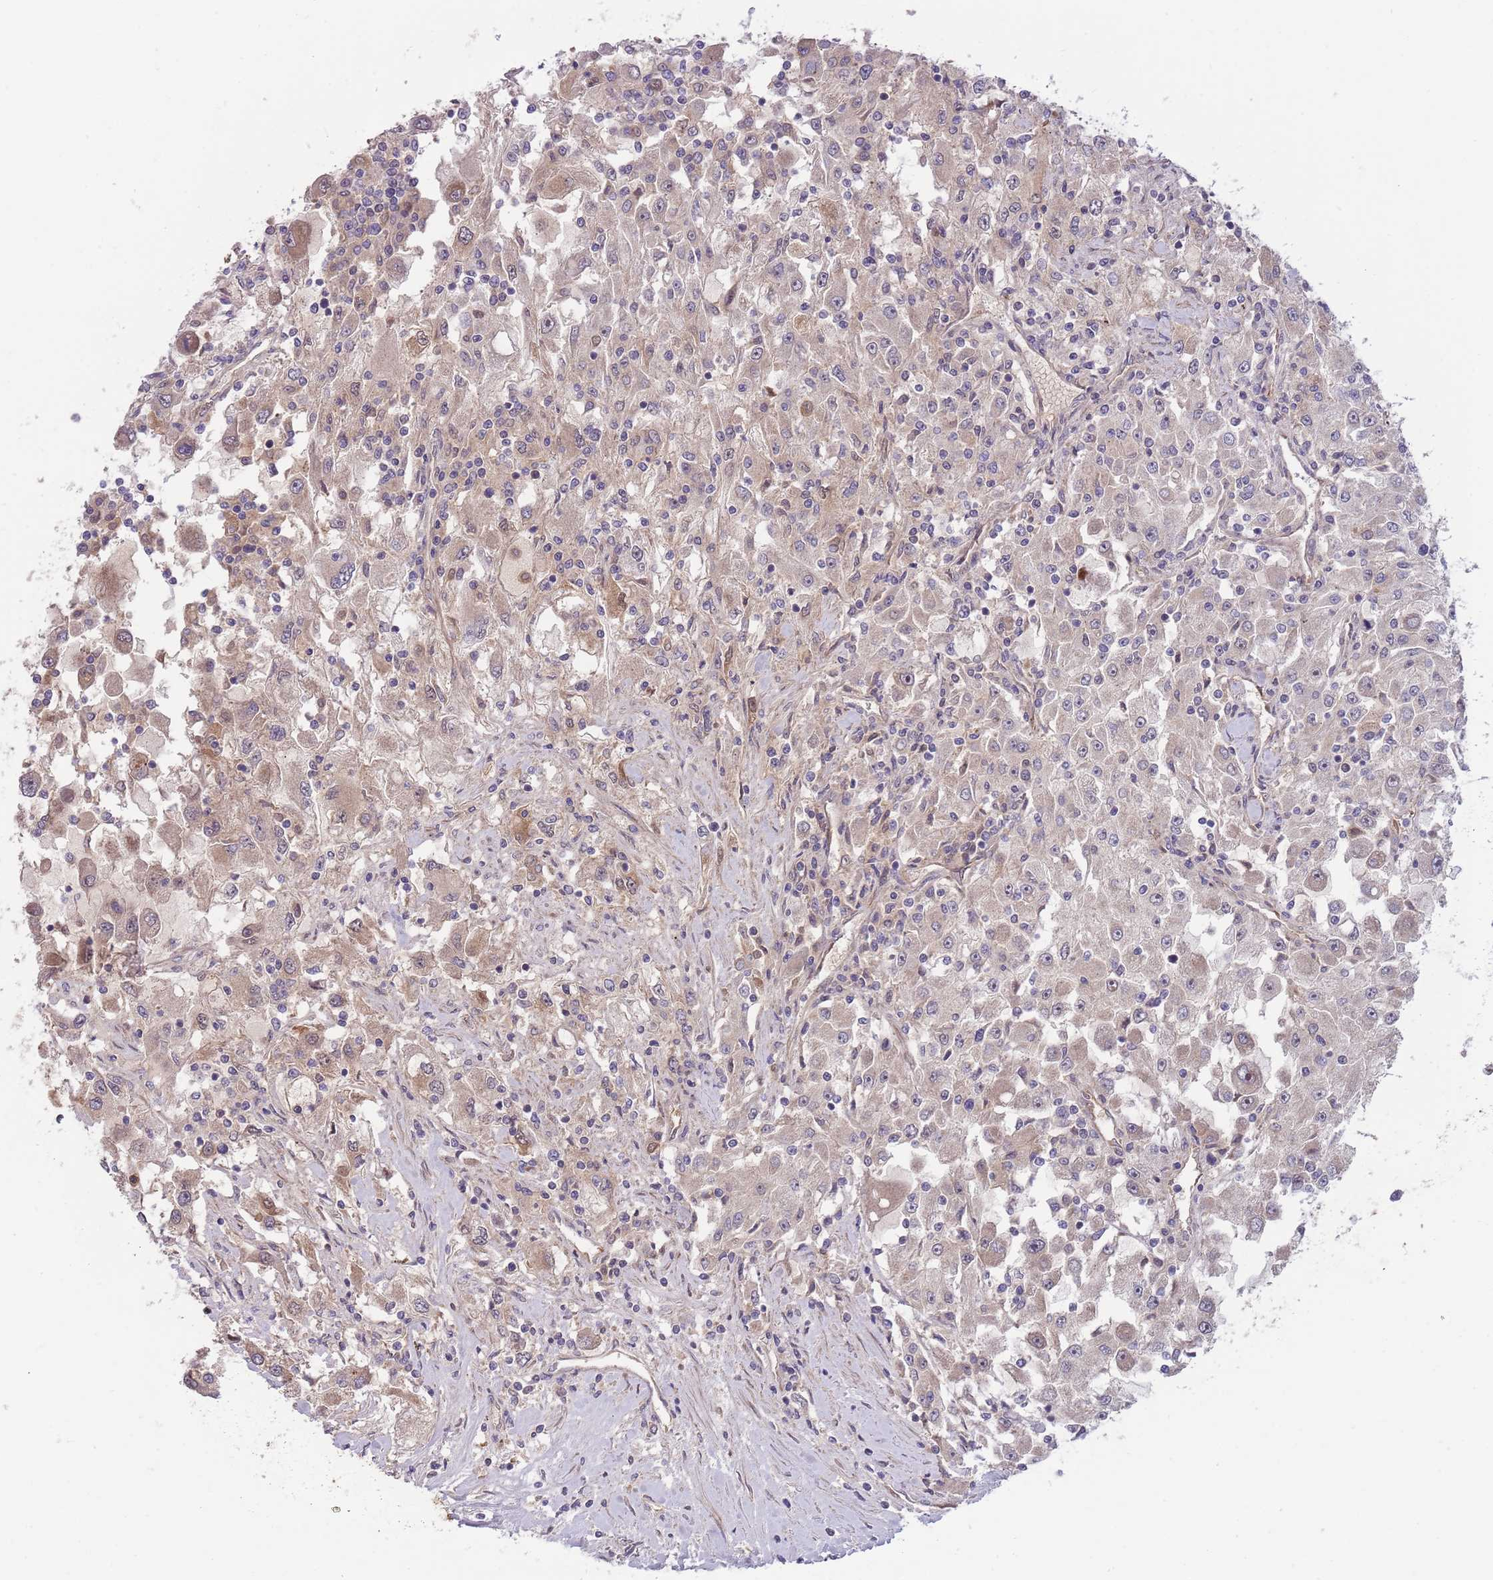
{"staining": {"intensity": "weak", "quantity": "25%-75%", "location": "cytoplasmic/membranous"}, "tissue": "renal cancer", "cell_type": "Tumor cells", "image_type": "cancer", "snomed": [{"axis": "morphology", "description": "Adenocarcinoma, NOS"}, {"axis": "topography", "description": "Kidney"}], "caption": "A photomicrograph of renal cancer (adenocarcinoma) stained for a protein displays weak cytoplasmic/membranous brown staining in tumor cells.", "gene": "NT5DC4", "patient": {"sex": "female", "age": 67}}